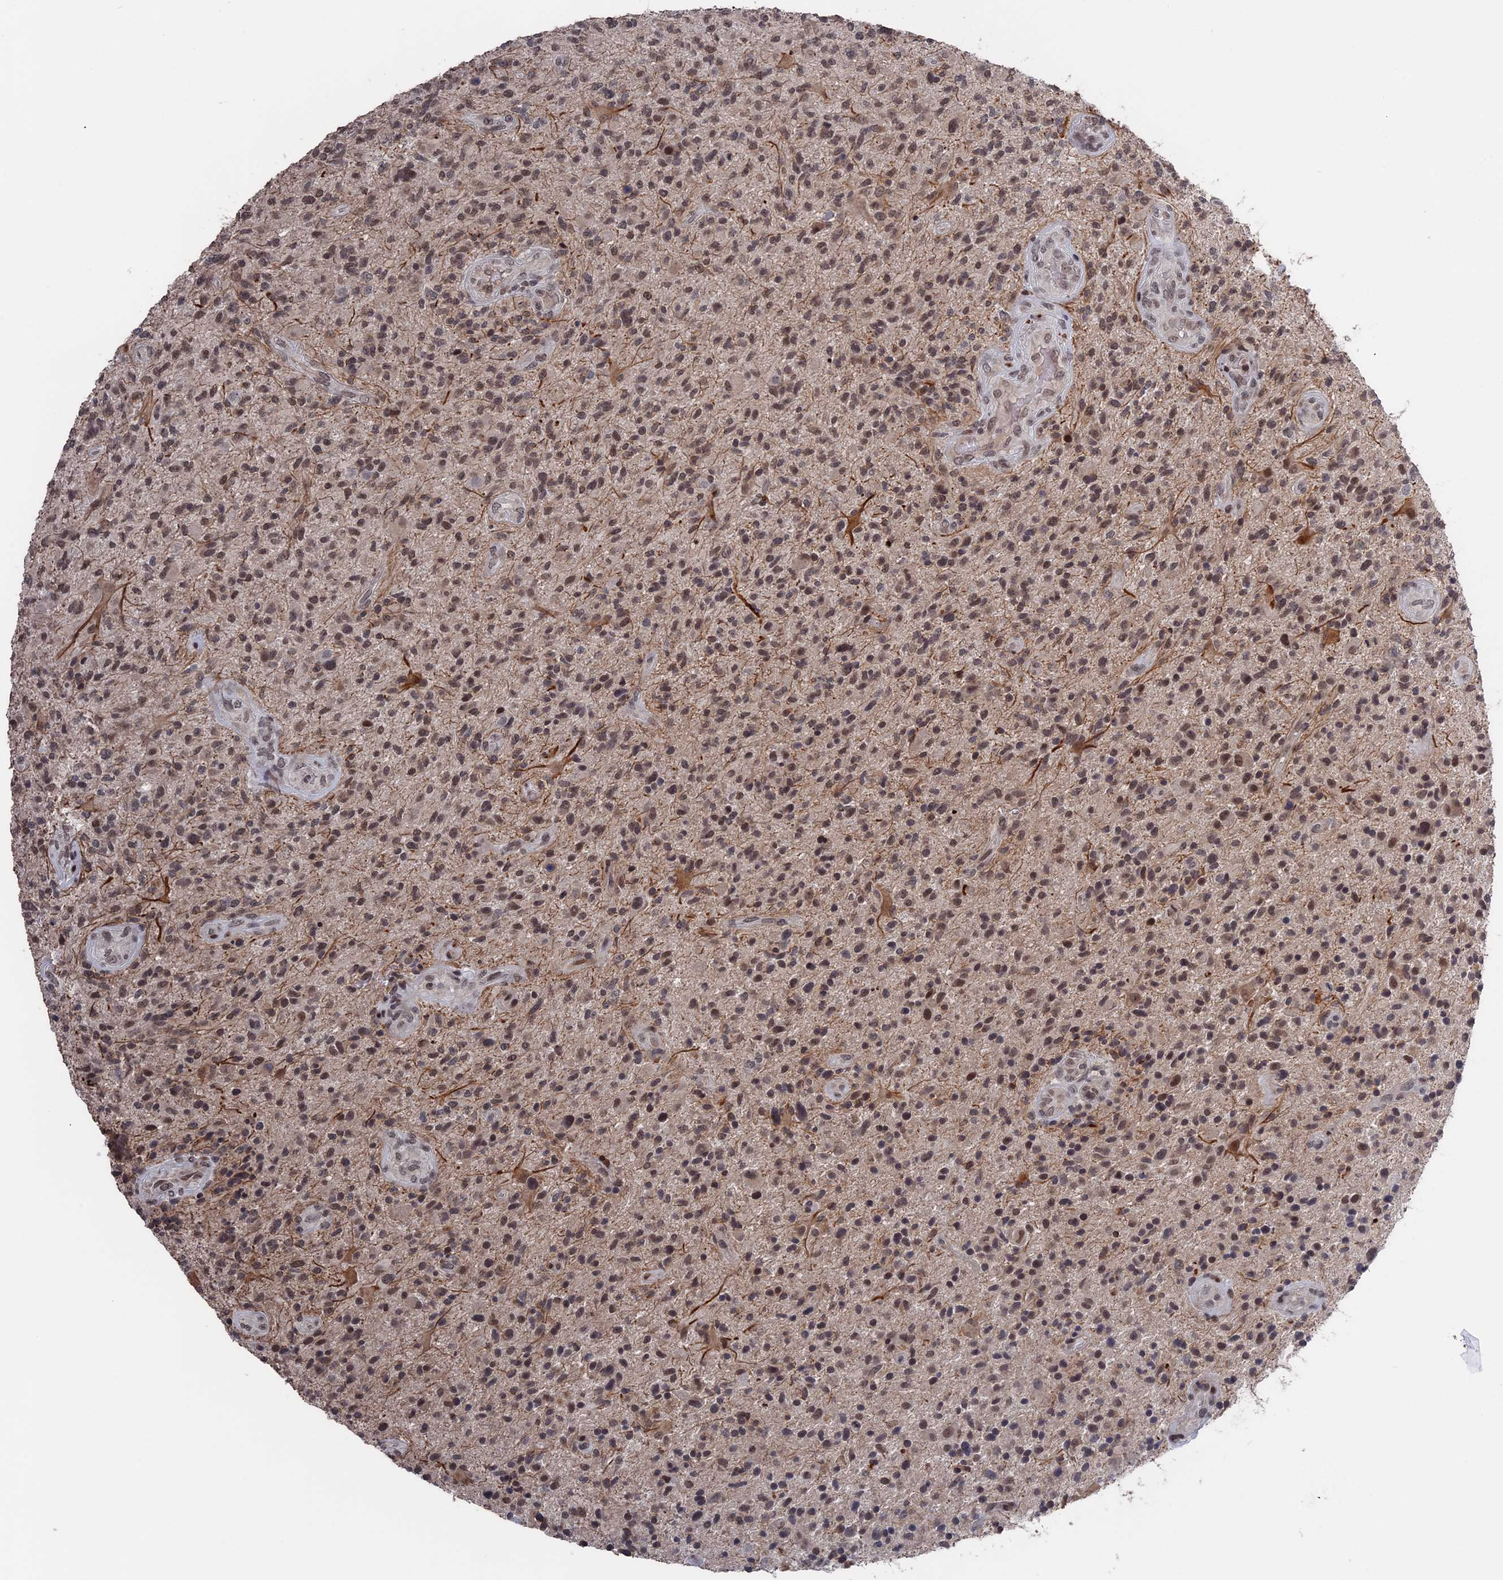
{"staining": {"intensity": "moderate", "quantity": ">75%", "location": "nuclear"}, "tissue": "glioma", "cell_type": "Tumor cells", "image_type": "cancer", "snomed": [{"axis": "morphology", "description": "Glioma, malignant, High grade"}, {"axis": "topography", "description": "Brain"}], "caption": "A brown stain labels moderate nuclear expression of a protein in glioma tumor cells.", "gene": "NR2C2AP", "patient": {"sex": "male", "age": 47}}